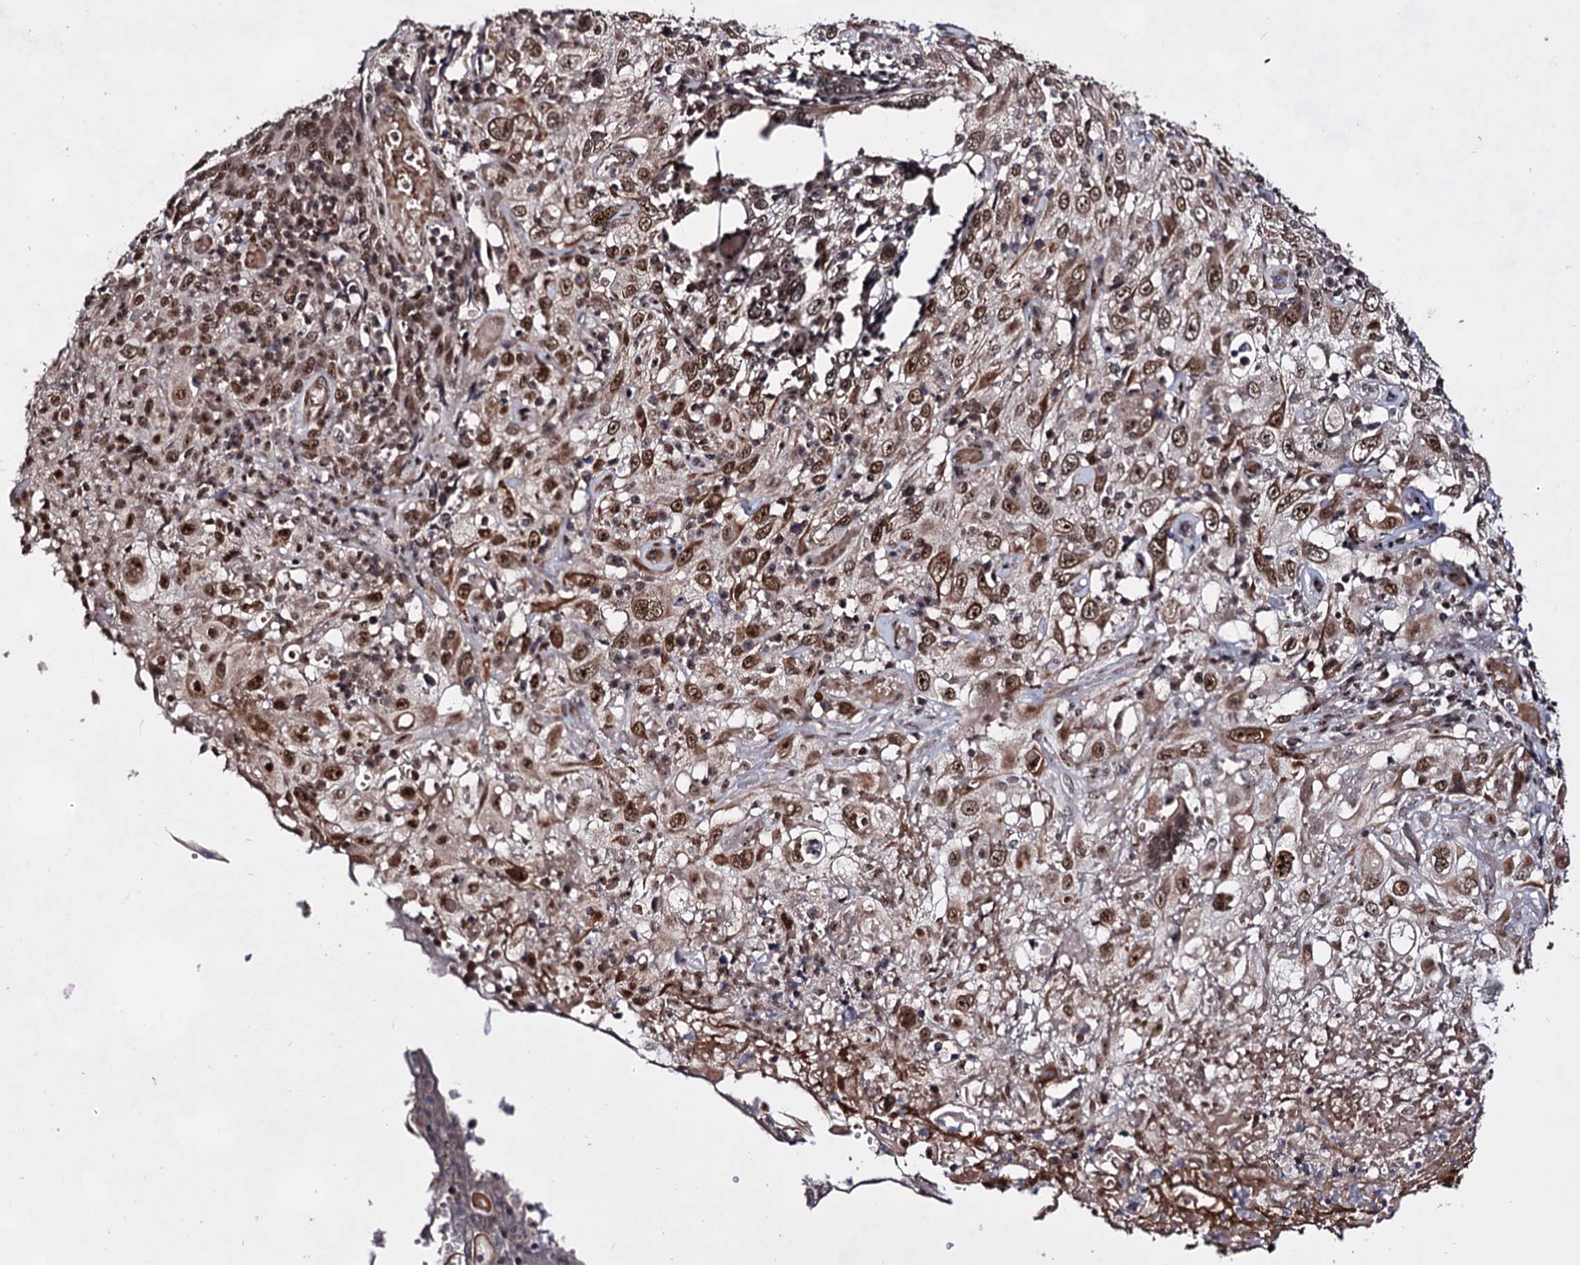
{"staining": {"intensity": "strong", "quantity": ">75%", "location": "nuclear"}, "tissue": "cervical cancer", "cell_type": "Tumor cells", "image_type": "cancer", "snomed": [{"axis": "morphology", "description": "Squamous cell carcinoma, NOS"}, {"axis": "topography", "description": "Cervix"}], "caption": "Protein positivity by immunohistochemistry reveals strong nuclear positivity in approximately >75% of tumor cells in cervical squamous cell carcinoma. (DAB IHC, brown staining for protein, blue staining for nuclei).", "gene": "EXOSC10", "patient": {"sex": "female", "age": 46}}